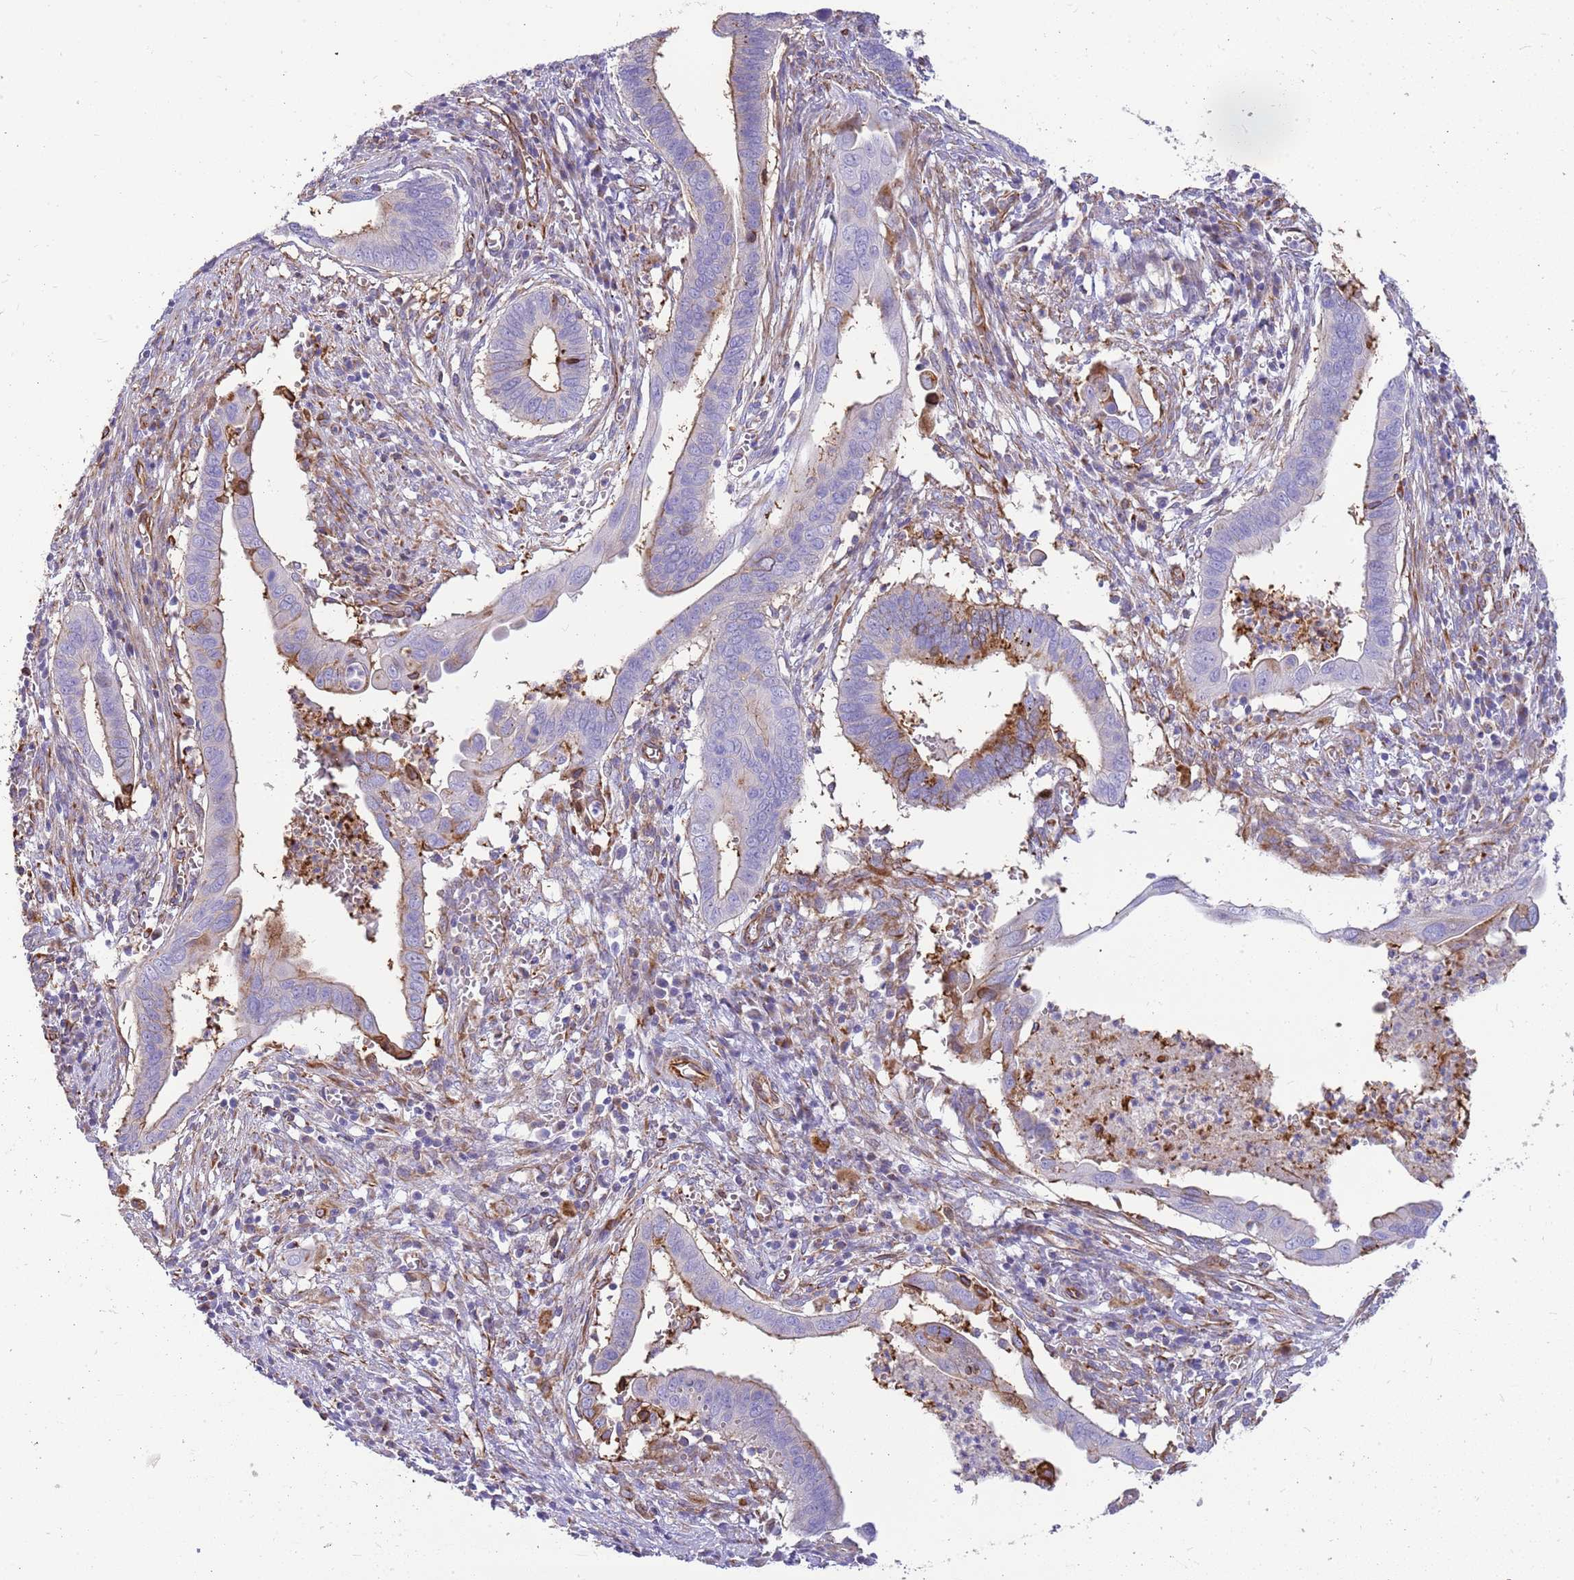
{"staining": {"intensity": "moderate", "quantity": "<25%", "location": "cytoplasmic/membranous"}, "tissue": "cervical cancer", "cell_type": "Tumor cells", "image_type": "cancer", "snomed": [{"axis": "morphology", "description": "Adenocarcinoma, NOS"}, {"axis": "topography", "description": "Cervix"}], "caption": "Immunohistochemical staining of adenocarcinoma (cervical) demonstrates moderate cytoplasmic/membranous protein expression in about <25% of tumor cells.", "gene": "ZDHHC1", "patient": {"sex": "female", "age": 42}}